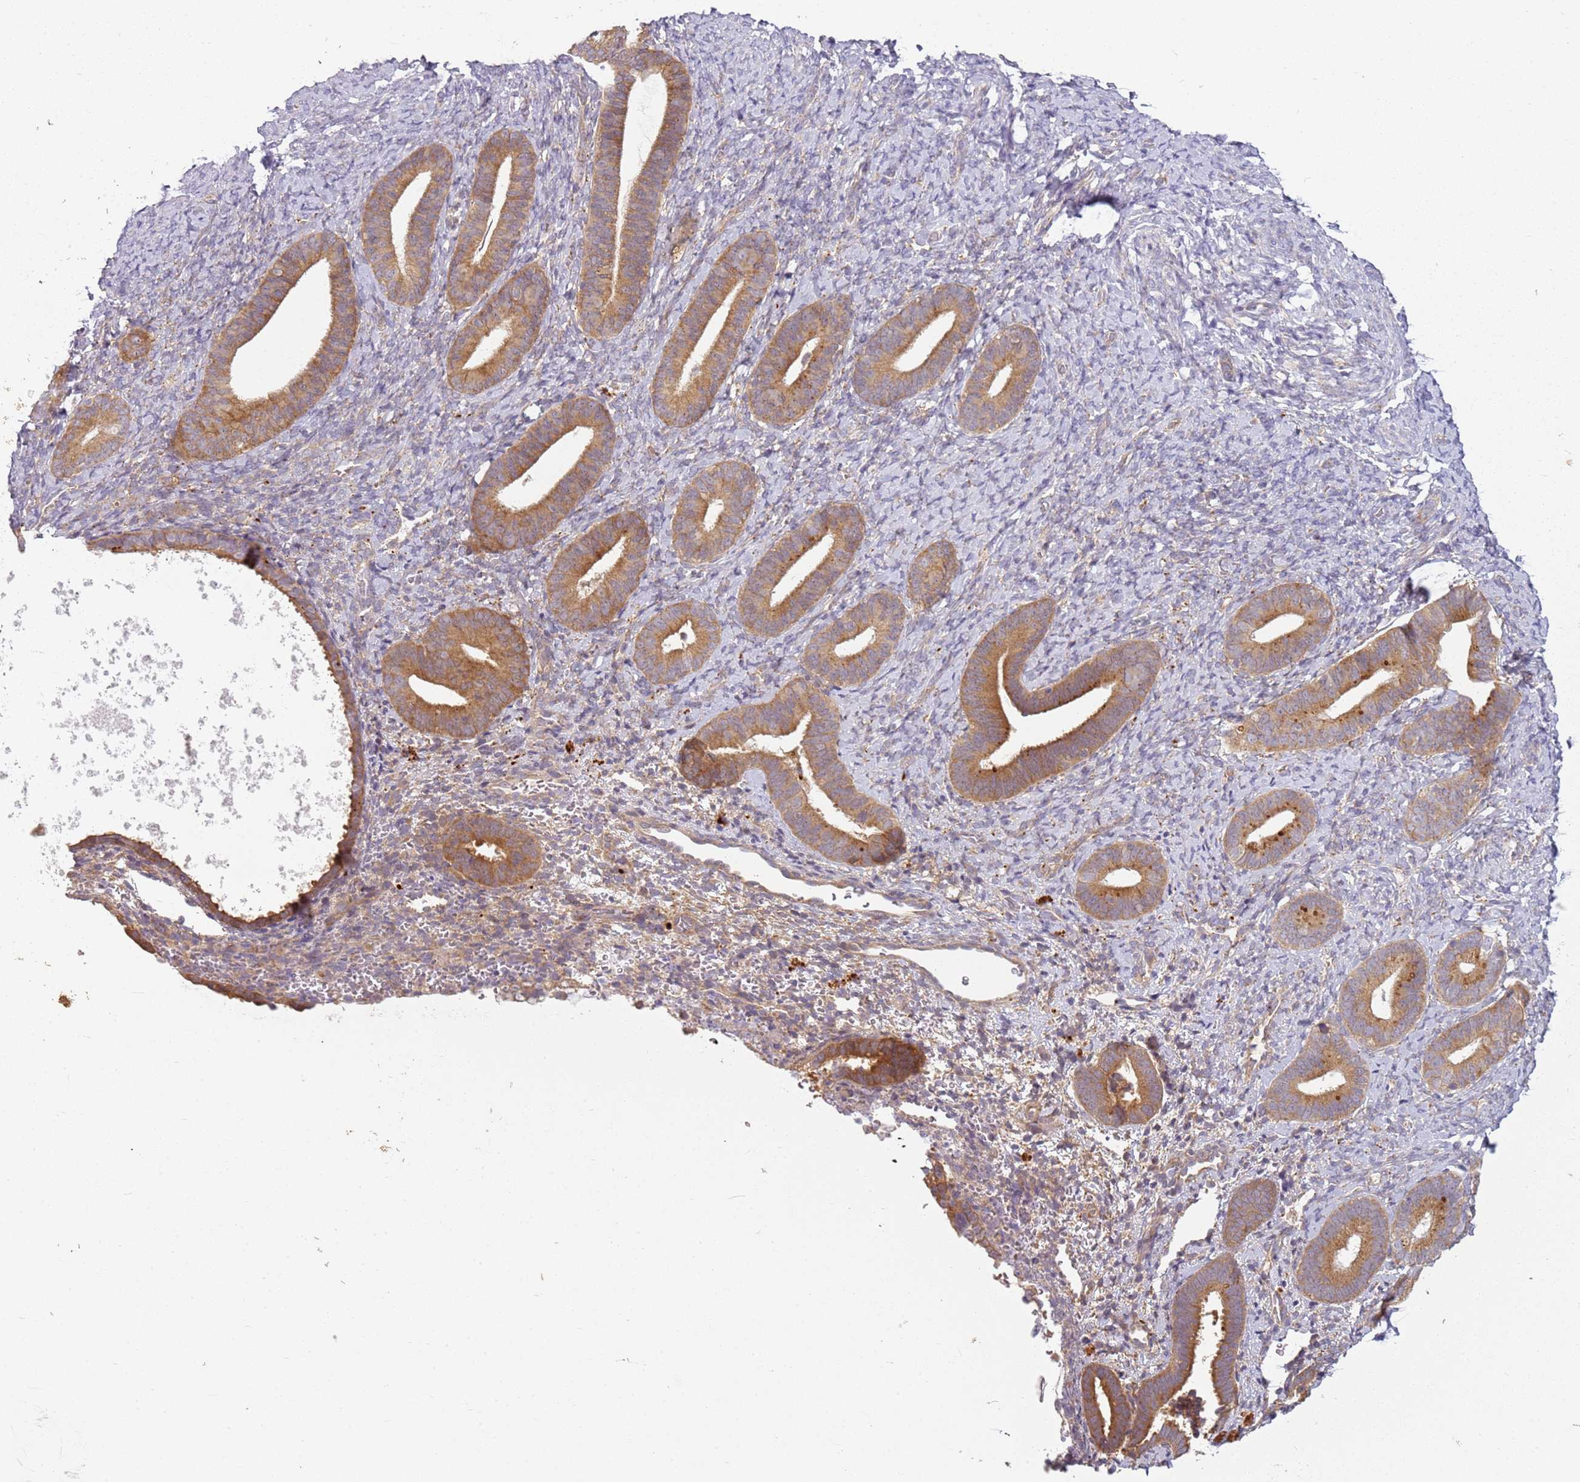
{"staining": {"intensity": "weak", "quantity": "<25%", "location": "cytoplasmic/membranous"}, "tissue": "endometrium", "cell_type": "Cells in endometrial stroma", "image_type": "normal", "snomed": [{"axis": "morphology", "description": "Normal tissue, NOS"}, {"axis": "topography", "description": "Endometrium"}], "caption": "Immunohistochemistry (IHC) micrograph of normal endometrium: human endometrium stained with DAB exhibits no significant protein staining in cells in endometrial stroma.", "gene": "RPS28", "patient": {"sex": "female", "age": 65}}